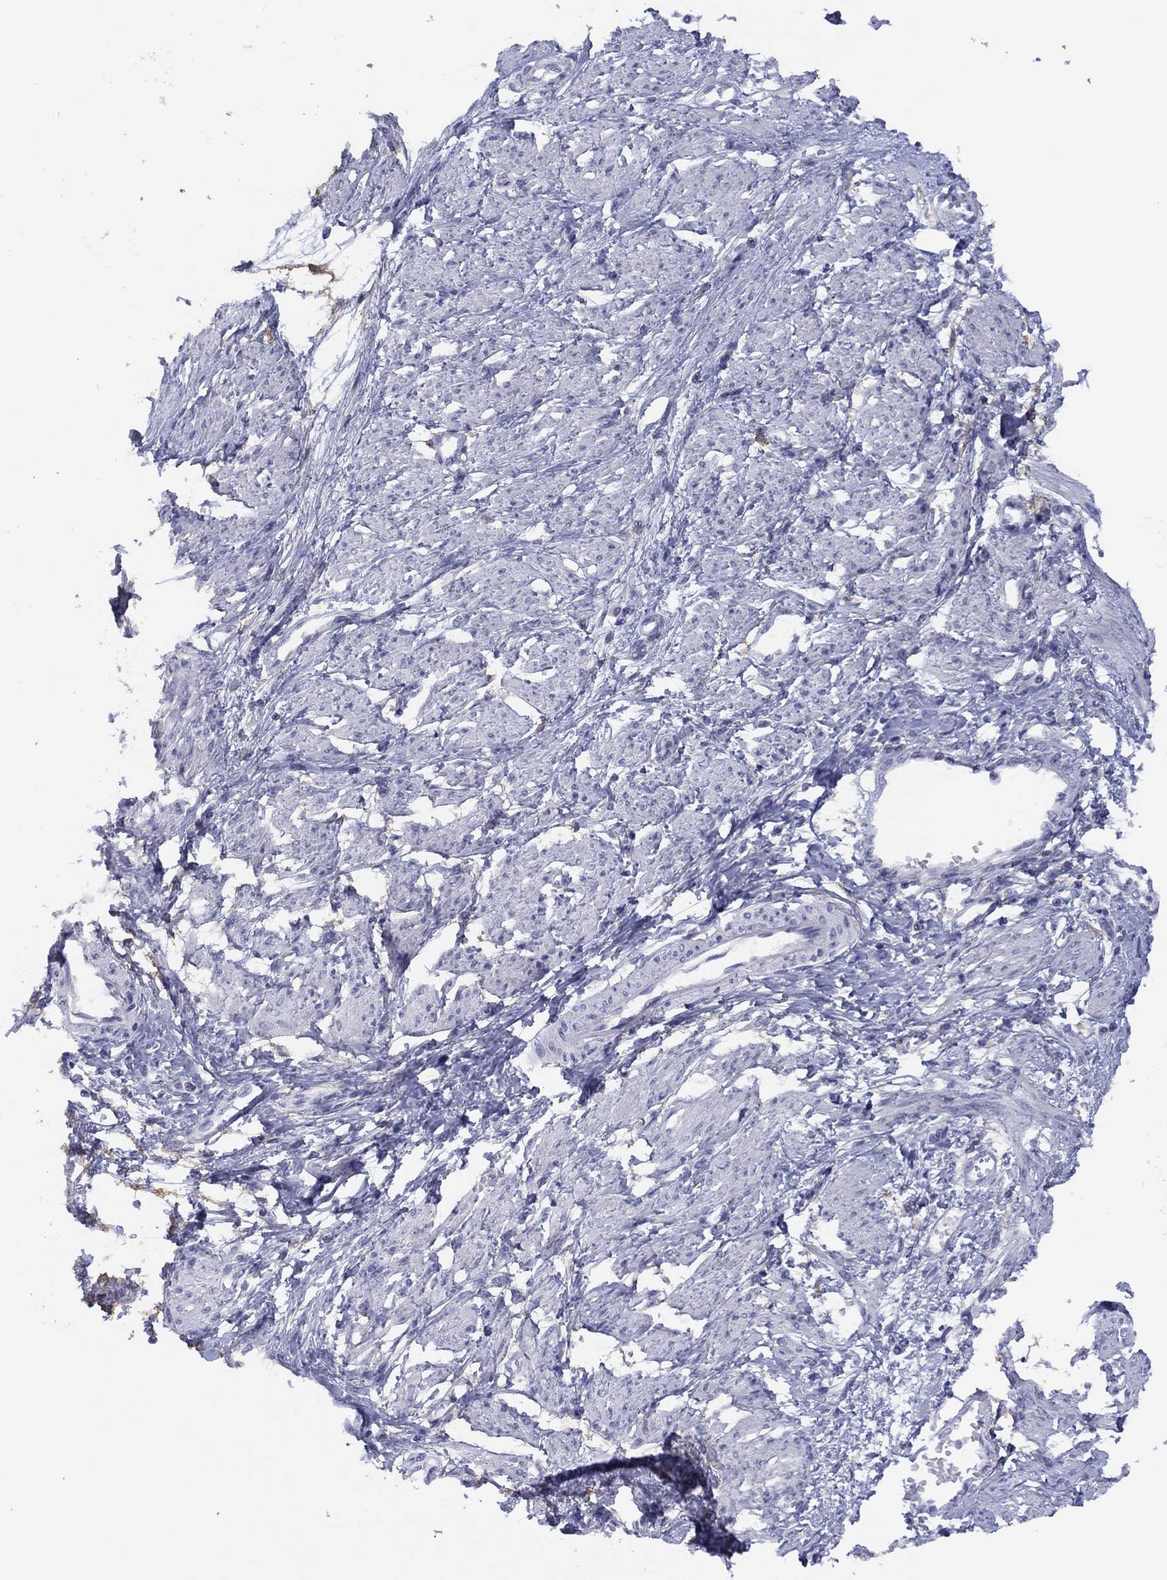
{"staining": {"intensity": "negative", "quantity": "none", "location": "none"}, "tissue": "smooth muscle", "cell_type": "Smooth muscle cells", "image_type": "normal", "snomed": [{"axis": "morphology", "description": "Normal tissue, NOS"}, {"axis": "topography", "description": "Smooth muscle"}, {"axis": "topography", "description": "Uterus"}], "caption": "This micrograph is of unremarkable smooth muscle stained with immunohistochemistry to label a protein in brown with the nuclei are counter-stained blue. There is no expression in smooth muscle cells. Nuclei are stained in blue.", "gene": "CYP2B6", "patient": {"sex": "female", "age": 39}}